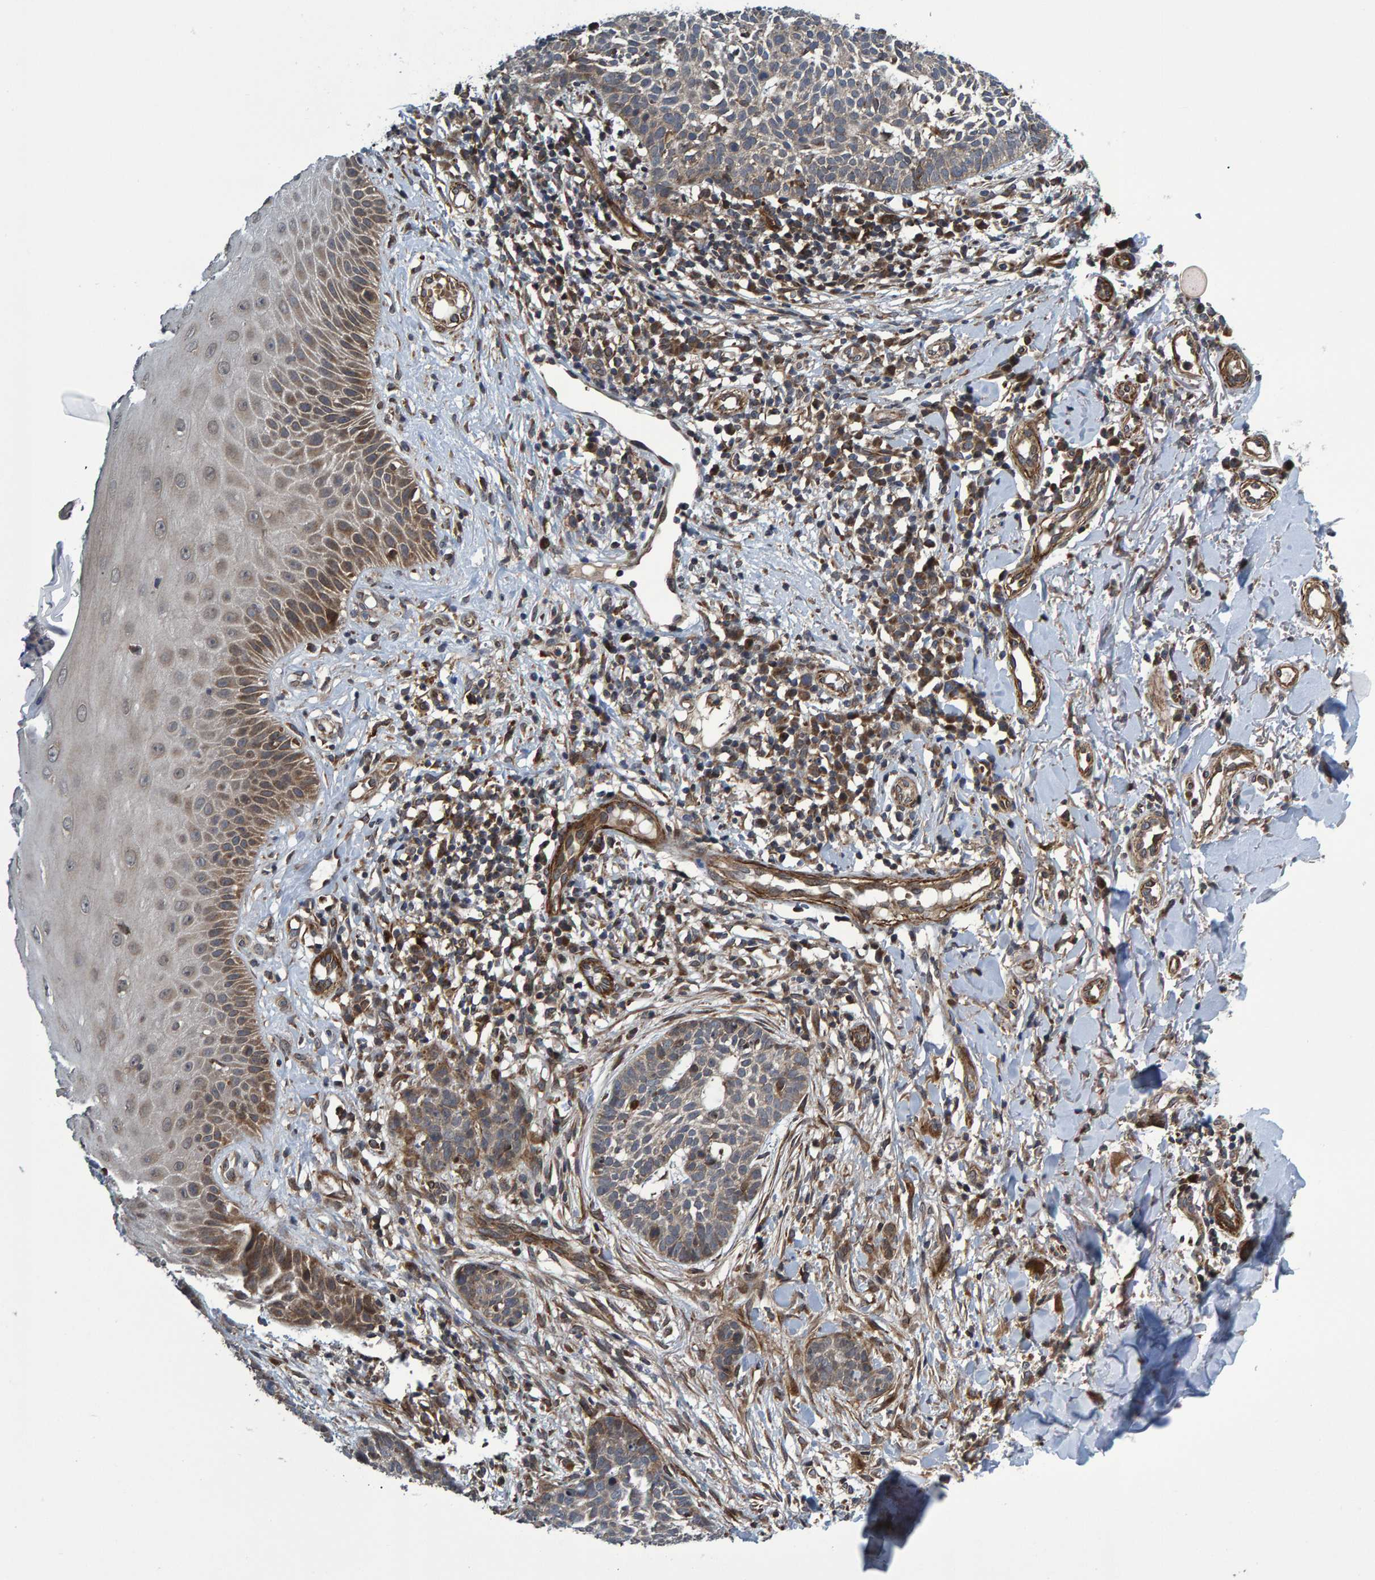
{"staining": {"intensity": "weak", "quantity": "25%-75%", "location": "cytoplasmic/membranous"}, "tissue": "skin cancer", "cell_type": "Tumor cells", "image_type": "cancer", "snomed": [{"axis": "morphology", "description": "Normal tissue, NOS"}, {"axis": "morphology", "description": "Basal cell carcinoma"}, {"axis": "topography", "description": "Skin"}], "caption": "High-power microscopy captured an immunohistochemistry image of skin cancer (basal cell carcinoma), revealing weak cytoplasmic/membranous expression in approximately 25%-75% of tumor cells.", "gene": "ATP6V1H", "patient": {"sex": "male", "age": 67}}